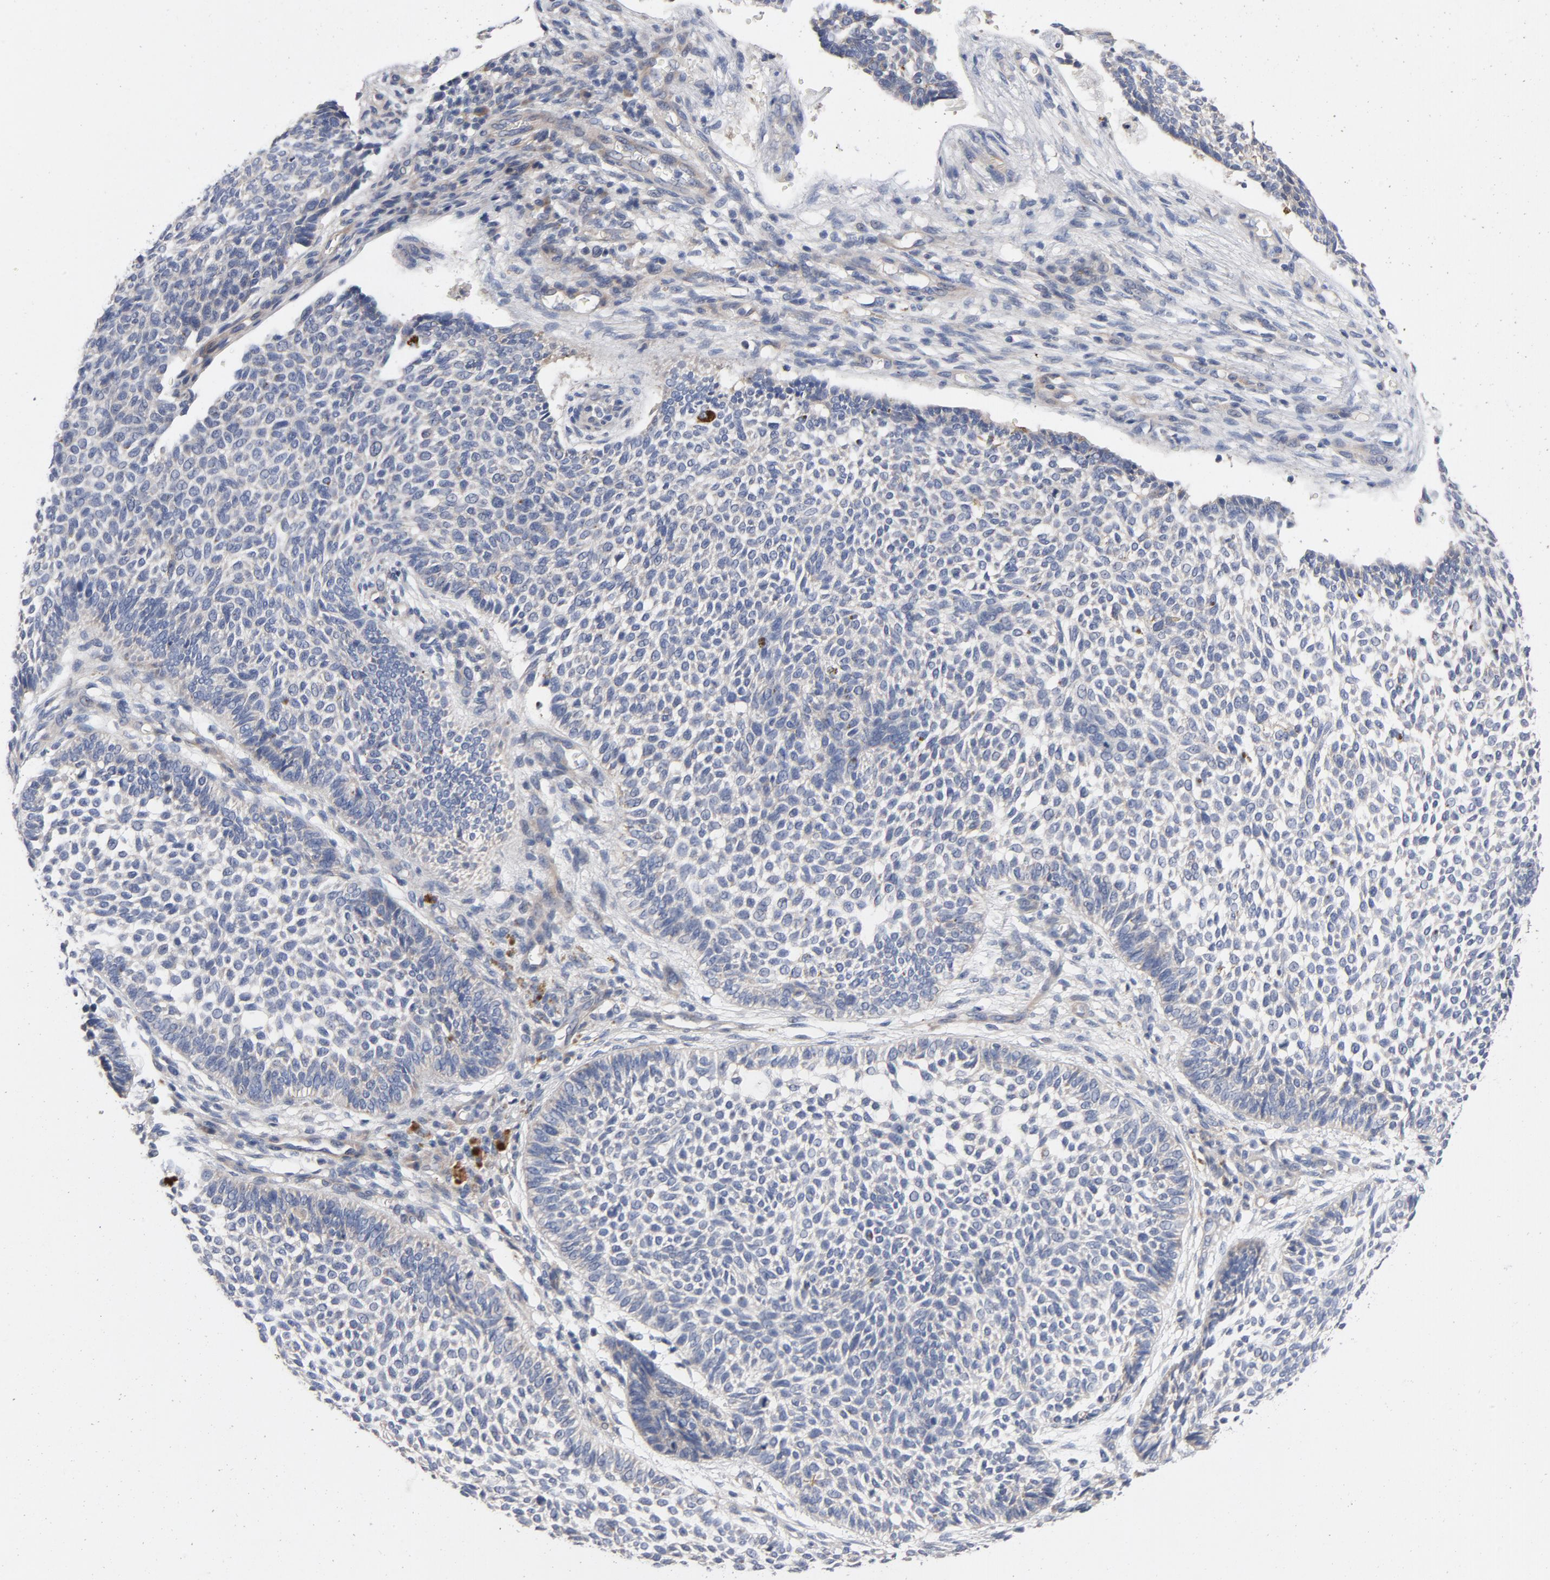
{"staining": {"intensity": "weak", "quantity": "<25%", "location": "cytoplasmic/membranous"}, "tissue": "skin cancer", "cell_type": "Tumor cells", "image_type": "cancer", "snomed": [{"axis": "morphology", "description": "Normal tissue, NOS"}, {"axis": "morphology", "description": "Basal cell carcinoma"}, {"axis": "topography", "description": "Skin"}], "caption": "Histopathology image shows no significant protein expression in tumor cells of skin cancer.", "gene": "CCDC134", "patient": {"sex": "male", "age": 87}}